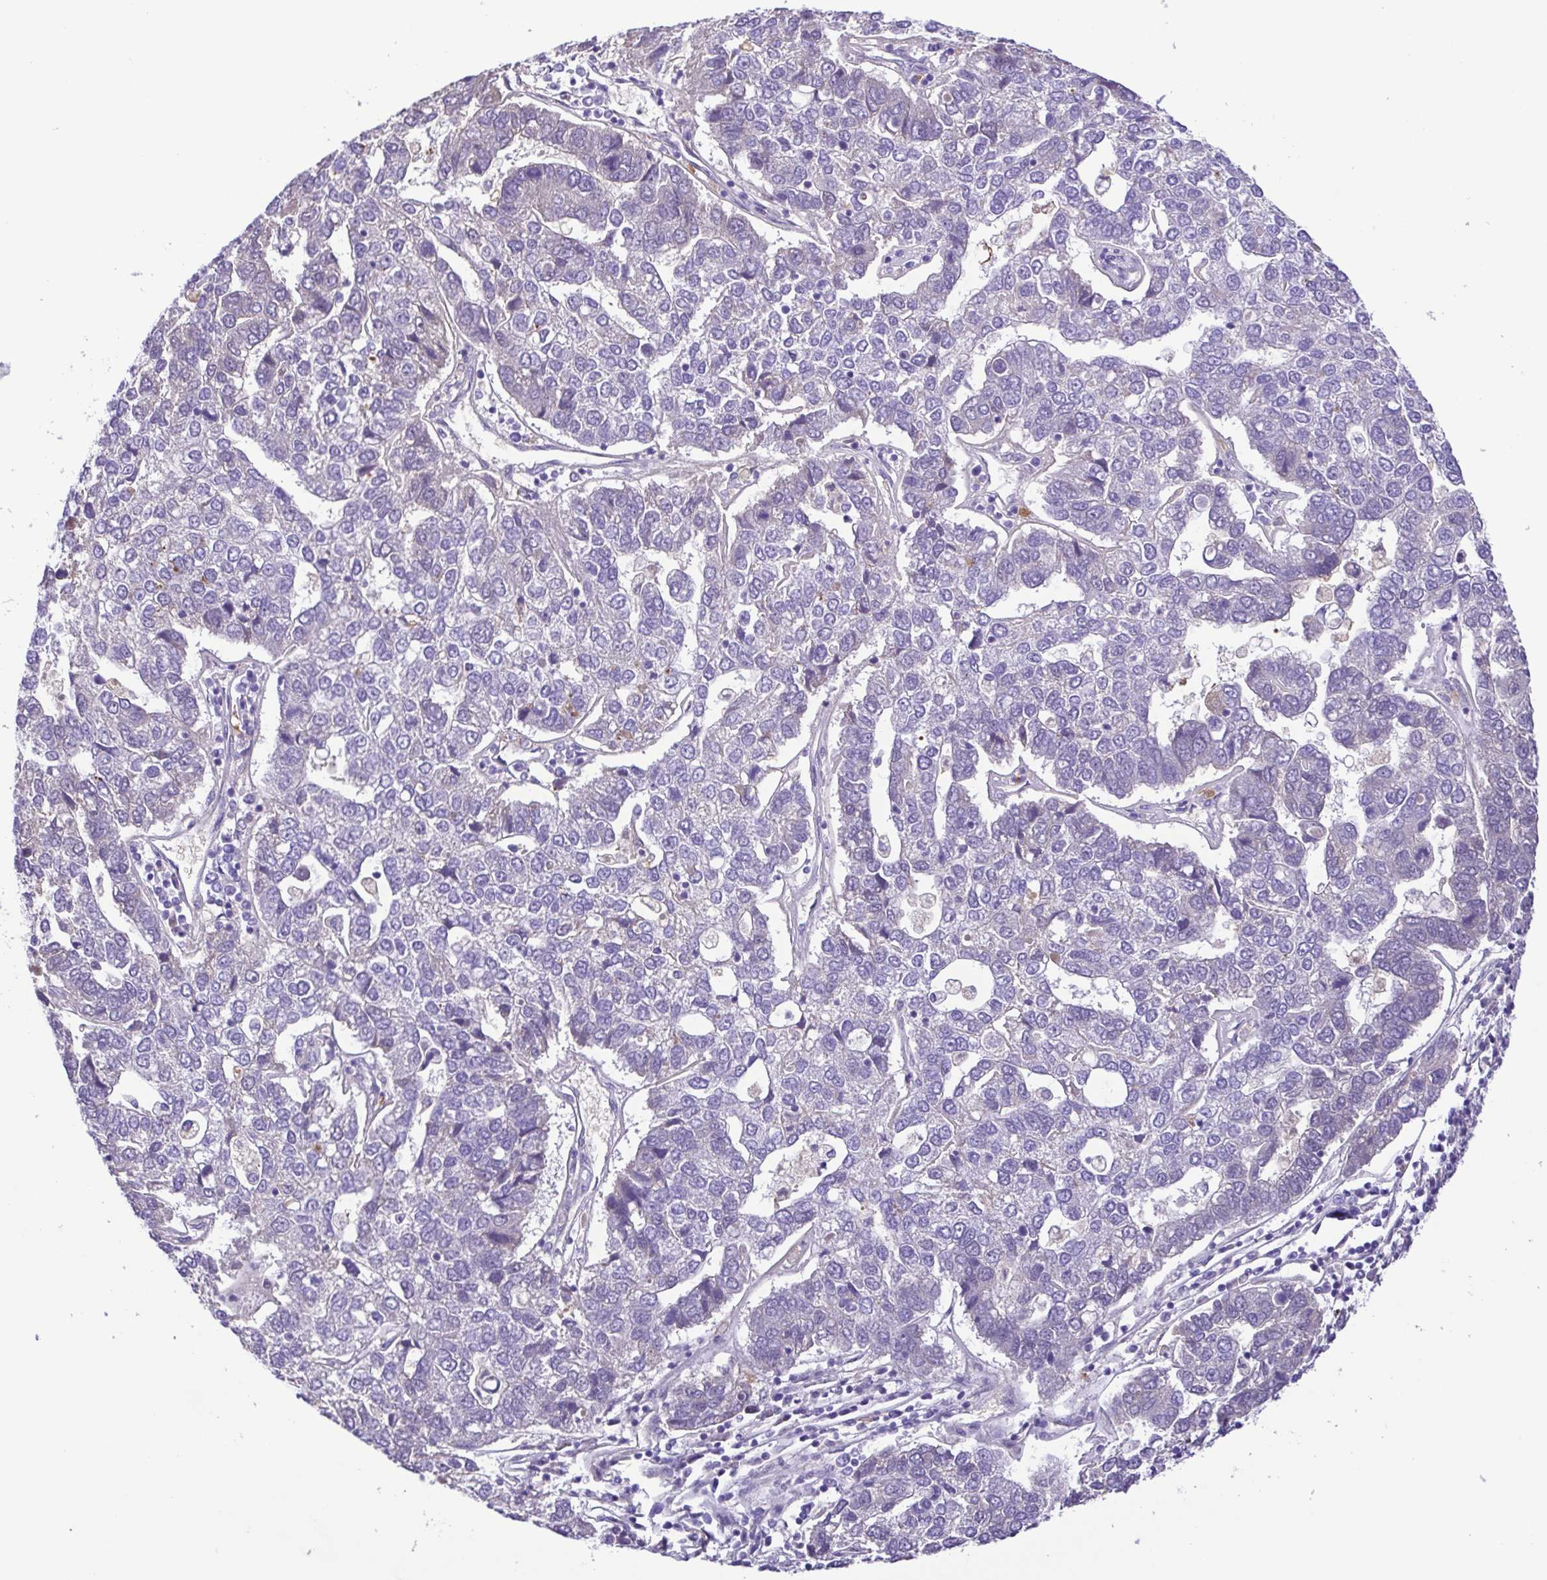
{"staining": {"intensity": "negative", "quantity": "none", "location": "none"}, "tissue": "pancreatic cancer", "cell_type": "Tumor cells", "image_type": "cancer", "snomed": [{"axis": "morphology", "description": "Adenocarcinoma, NOS"}, {"axis": "topography", "description": "Pancreas"}], "caption": "Immunohistochemistry (IHC) of adenocarcinoma (pancreatic) exhibits no positivity in tumor cells.", "gene": "IGFL1", "patient": {"sex": "female", "age": 61}}